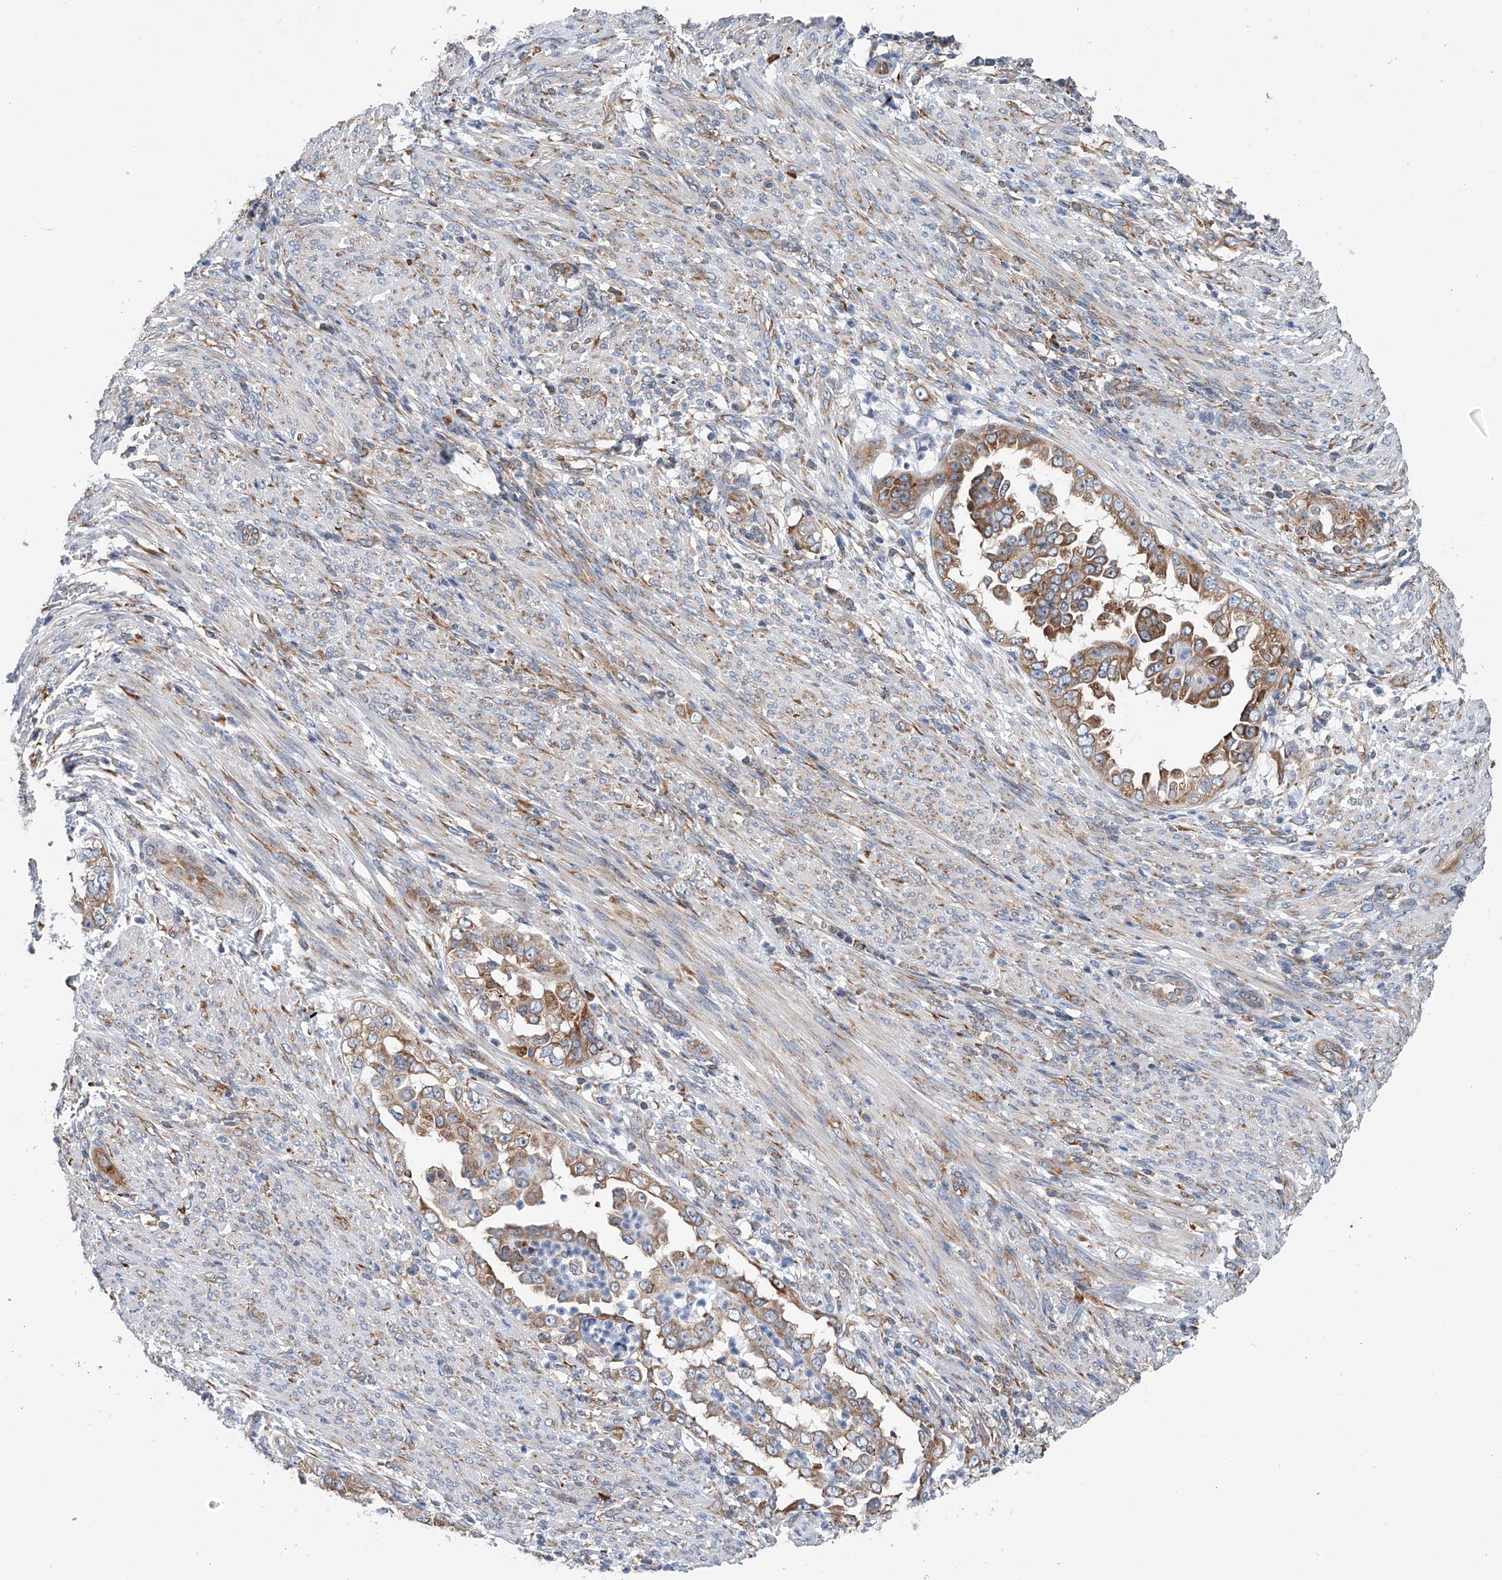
{"staining": {"intensity": "moderate", "quantity": ">75%", "location": "cytoplasmic/membranous"}, "tissue": "endometrial cancer", "cell_type": "Tumor cells", "image_type": "cancer", "snomed": [{"axis": "morphology", "description": "Adenocarcinoma, NOS"}, {"axis": "topography", "description": "Endometrium"}], "caption": "Endometrial cancer tissue displays moderate cytoplasmic/membranous staining in about >75% of tumor cells", "gene": "RPL26L1", "patient": {"sex": "female", "age": 85}}